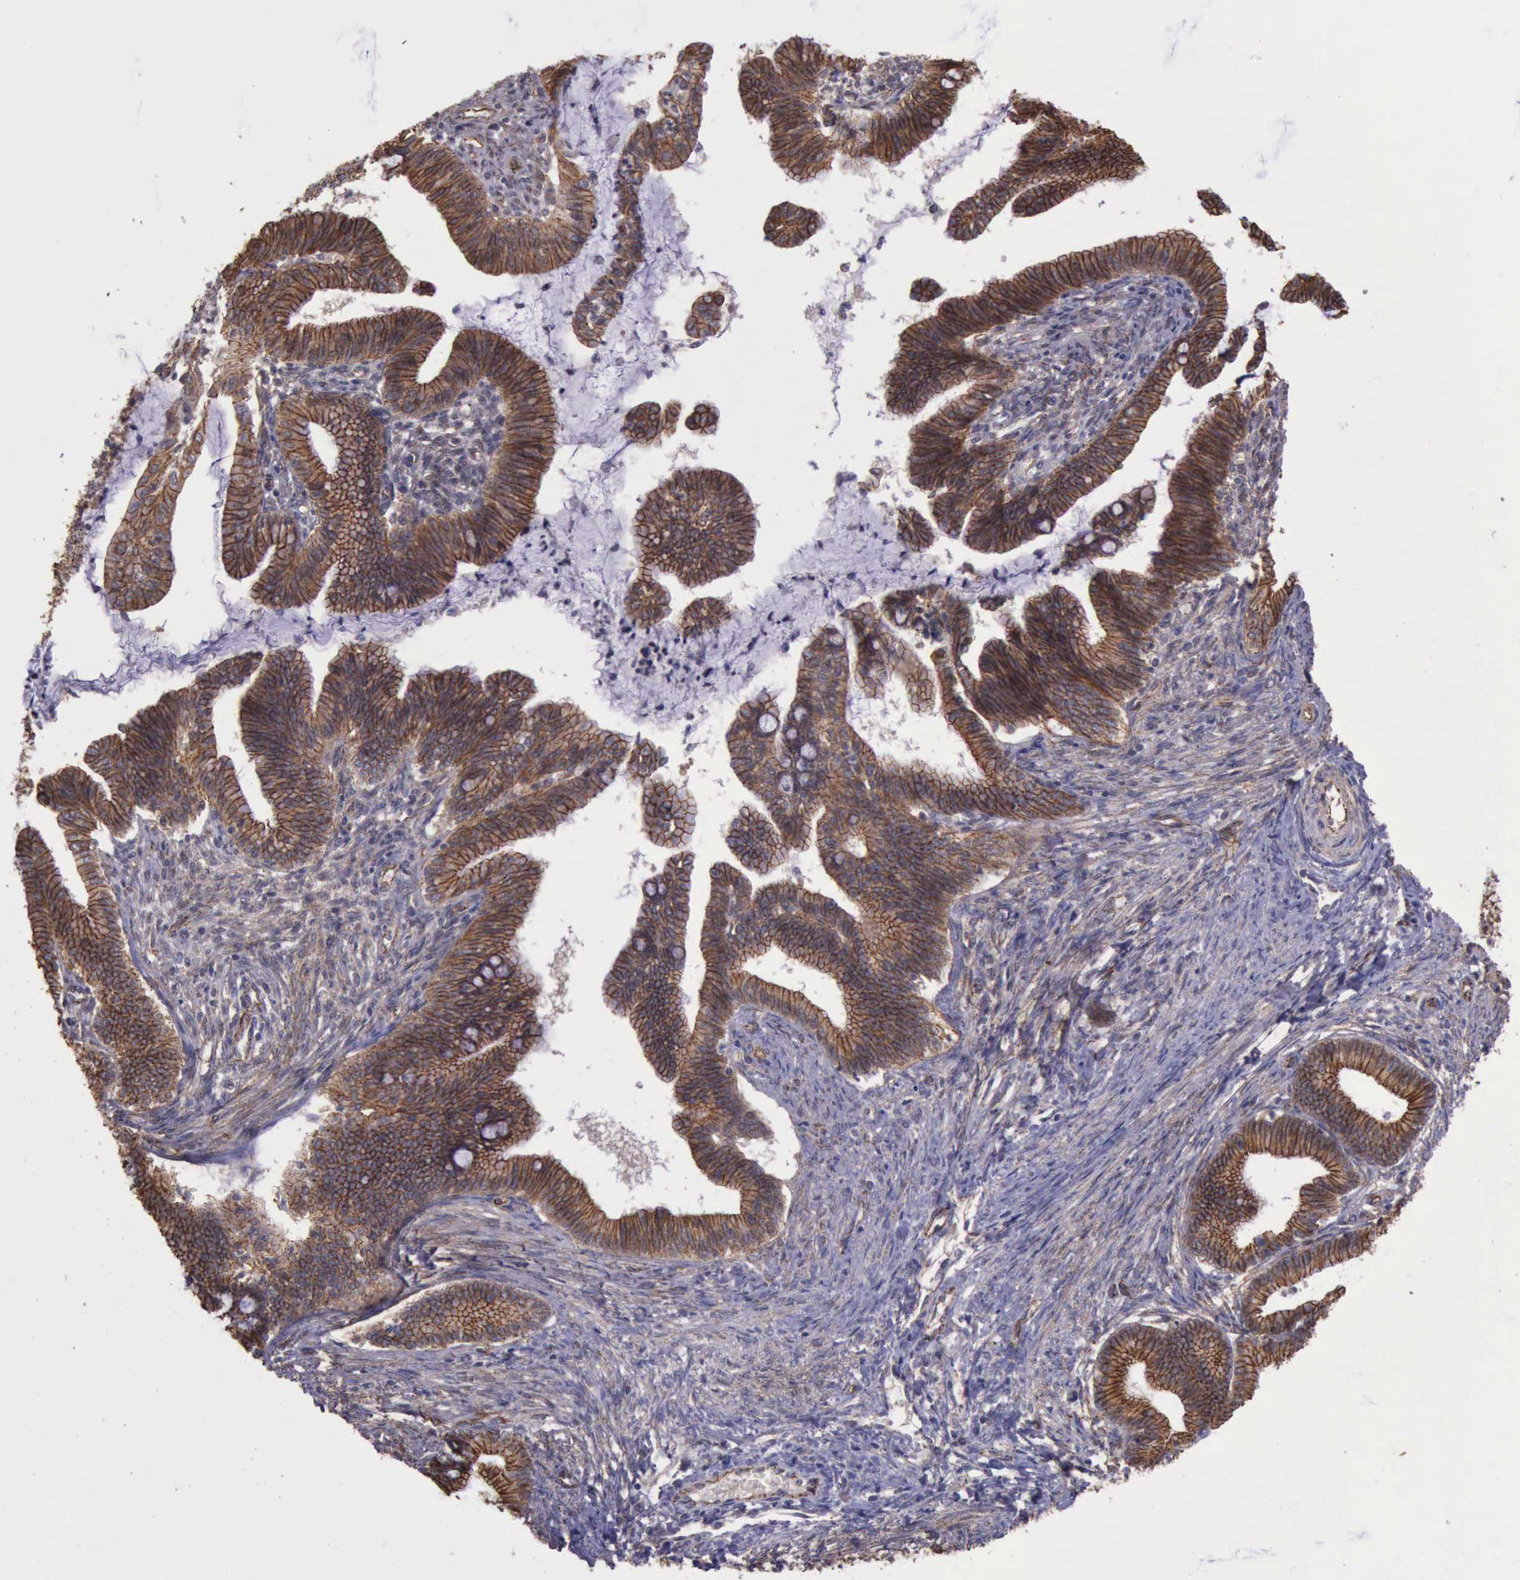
{"staining": {"intensity": "moderate", "quantity": ">75%", "location": "cytoplasmic/membranous"}, "tissue": "cervical cancer", "cell_type": "Tumor cells", "image_type": "cancer", "snomed": [{"axis": "morphology", "description": "Adenocarcinoma, NOS"}, {"axis": "topography", "description": "Cervix"}], "caption": "Protein staining of cervical adenocarcinoma tissue reveals moderate cytoplasmic/membranous positivity in about >75% of tumor cells.", "gene": "CTNNB1", "patient": {"sex": "female", "age": 36}}